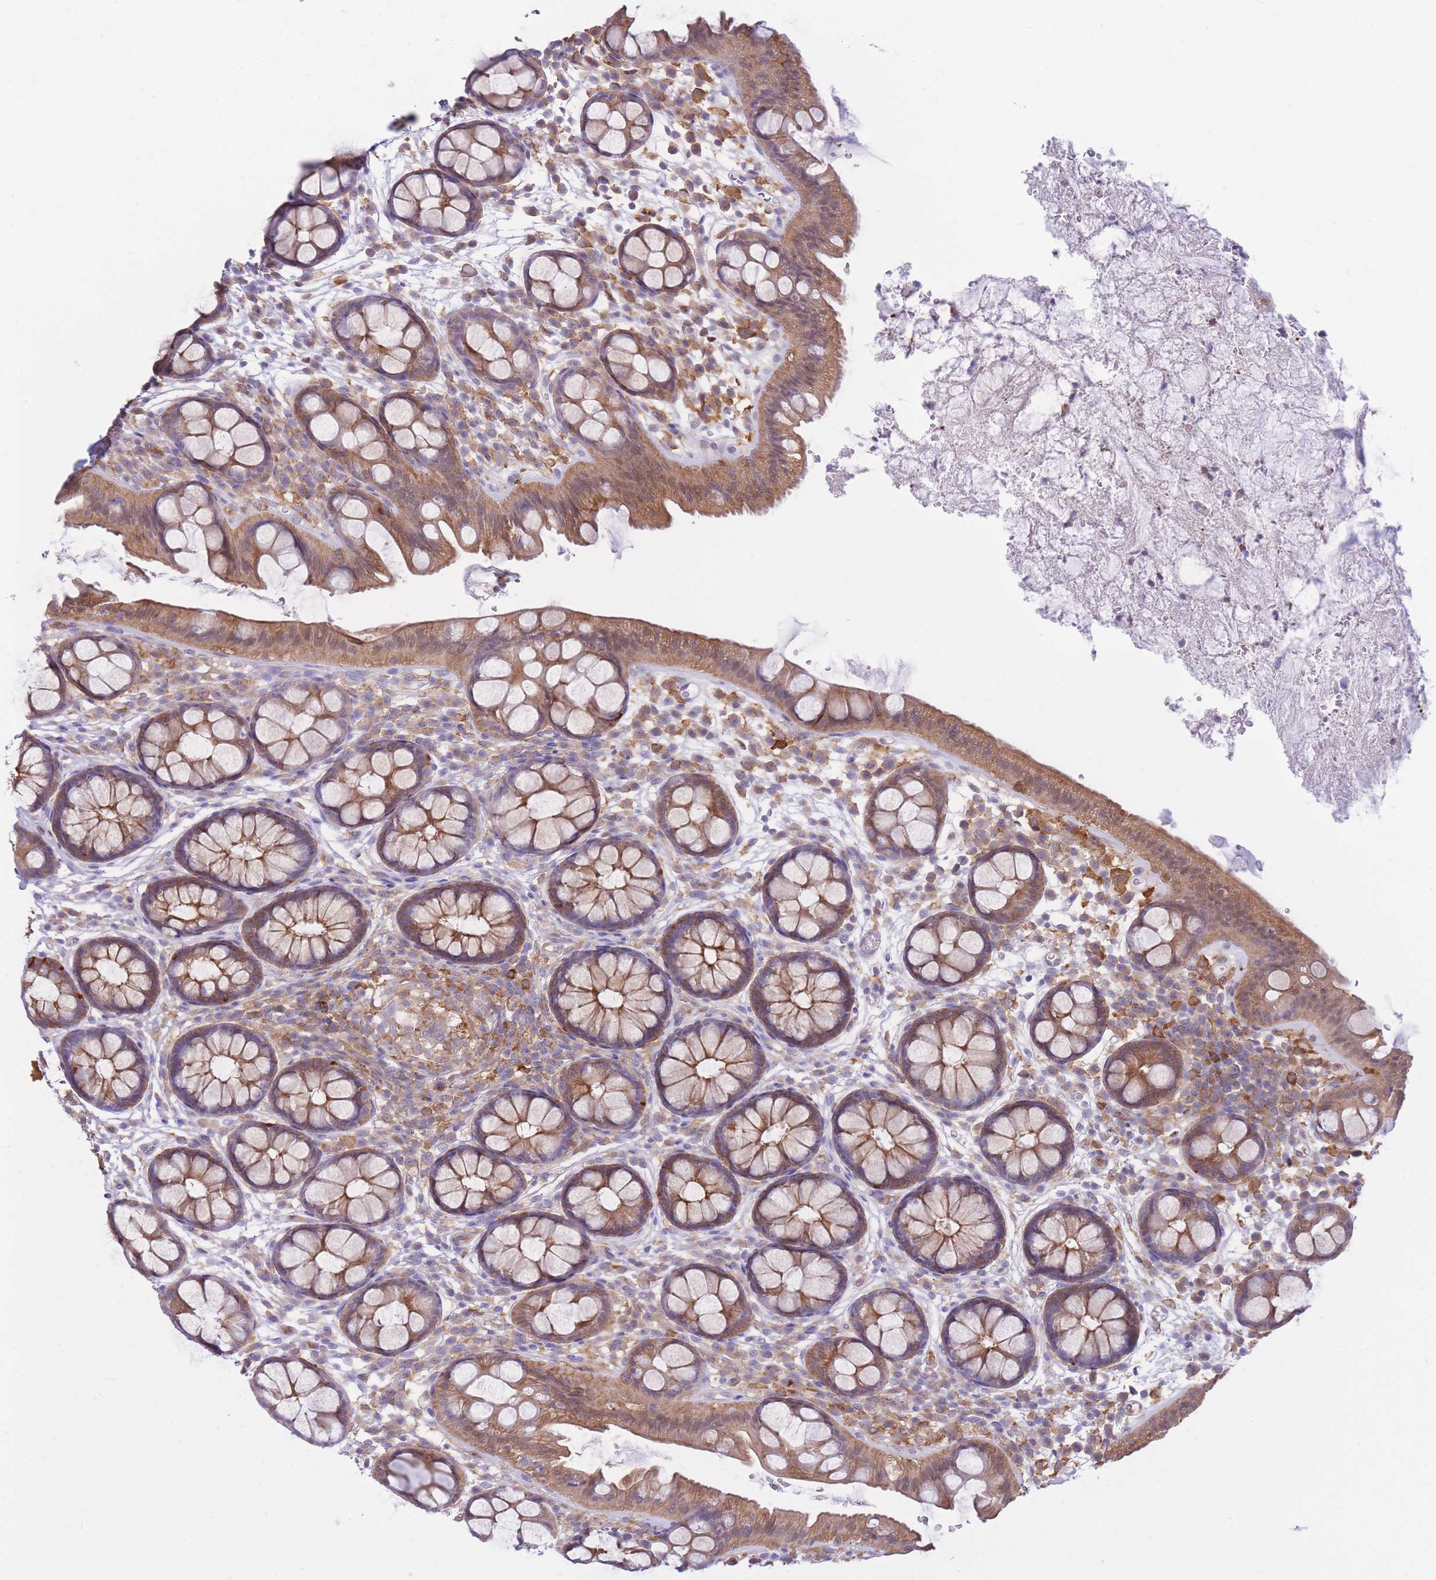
{"staining": {"intensity": "moderate", "quantity": ">75%", "location": "cytoplasmic/membranous,nuclear"}, "tissue": "rectum", "cell_type": "Glandular cells", "image_type": "normal", "snomed": [{"axis": "morphology", "description": "Normal tissue, NOS"}, {"axis": "topography", "description": "Rectum"}, {"axis": "topography", "description": "Peripheral nerve tissue"}], "caption": "Immunohistochemistry (DAB) staining of unremarkable human rectum shows moderate cytoplasmic/membranous,nuclear protein positivity in about >75% of glandular cells.", "gene": "NAMPT", "patient": {"sex": "female", "age": 69}}